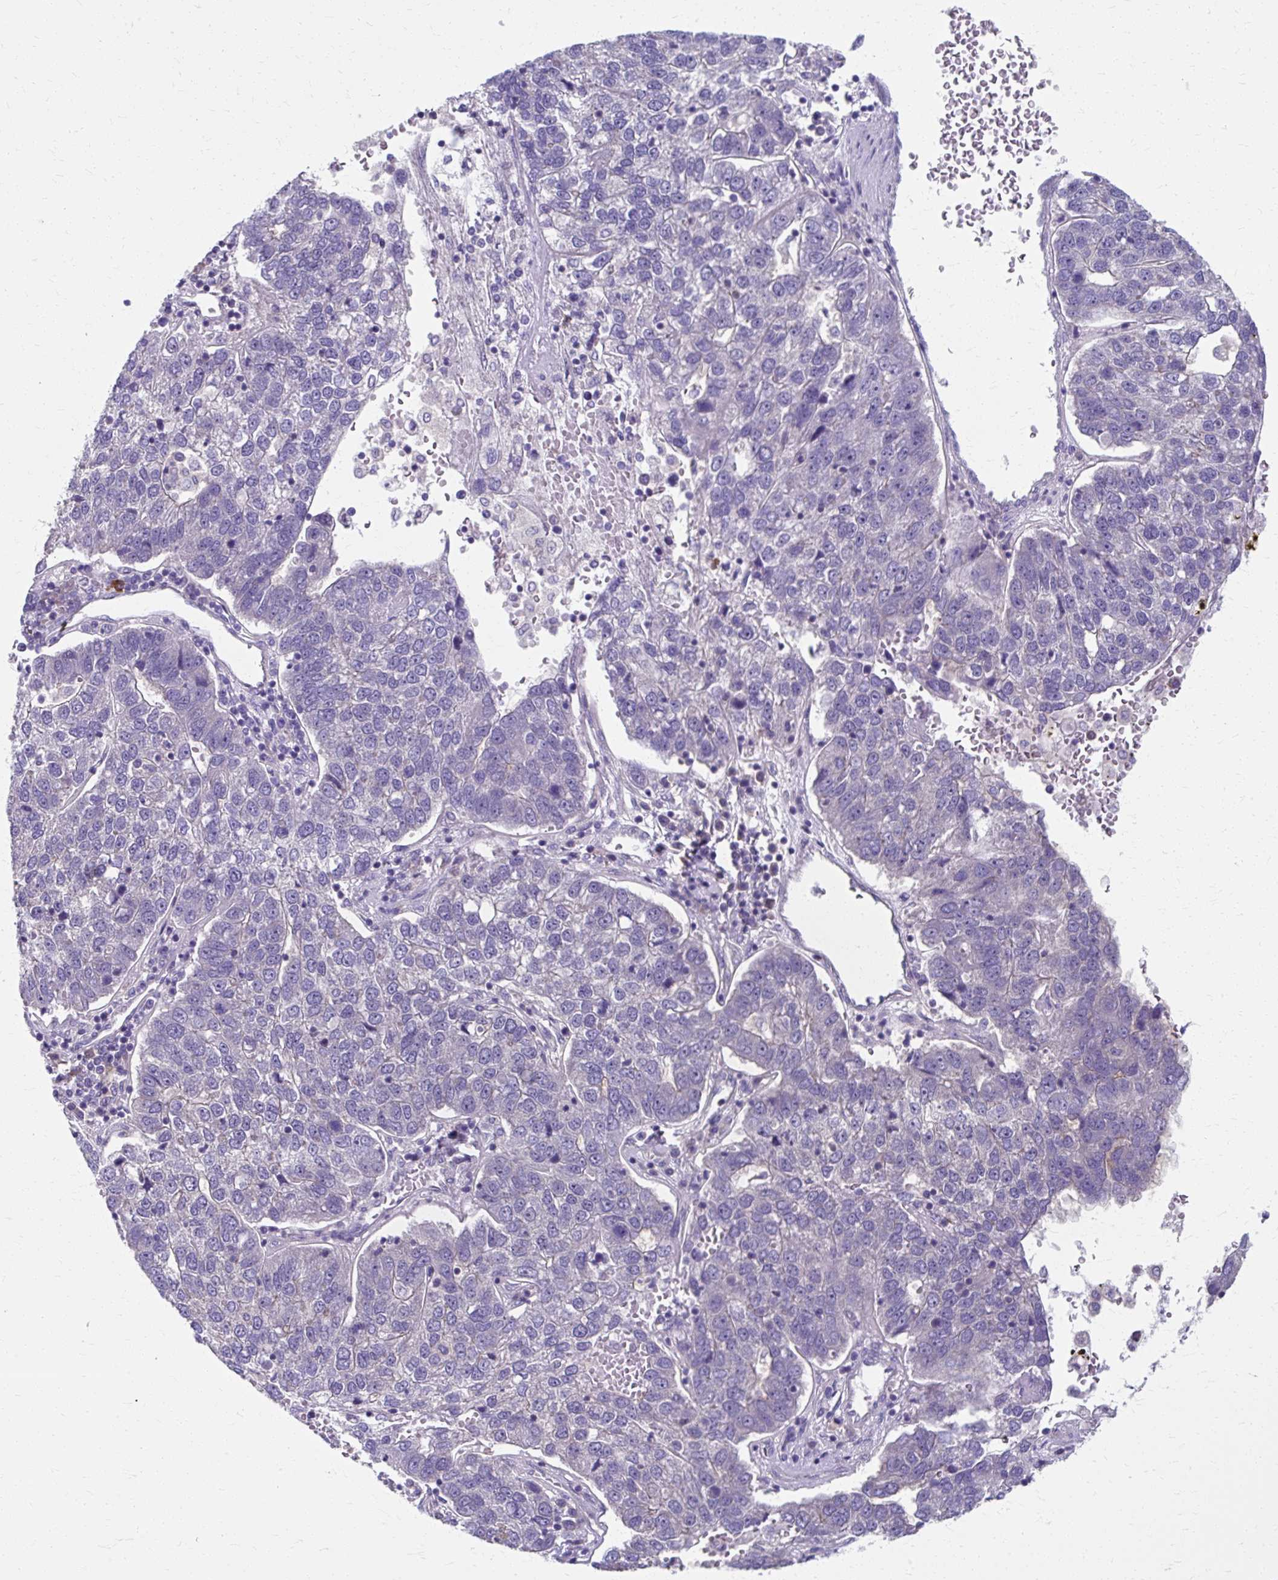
{"staining": {"intensity": "negative", "quantity": "none", "location": "none"}, "tissue": "pancreatic cancer", "cell_type": "Tumor cells", "image_type": "cancer", "snomed": [{"axis": "morphology", "description": "Adenocarcinoma, NOS"}, {"axis": "topography", "description": "Pancreas"}], "caption": "The IHC histopathology image has no significant expression in tumor cells of pancreatic adenocarcinoma tissue. (DAB immunohistochemistry, high magnification).", "gene": "ZNF555", "patient": {"sex": "female", "age": 61}}